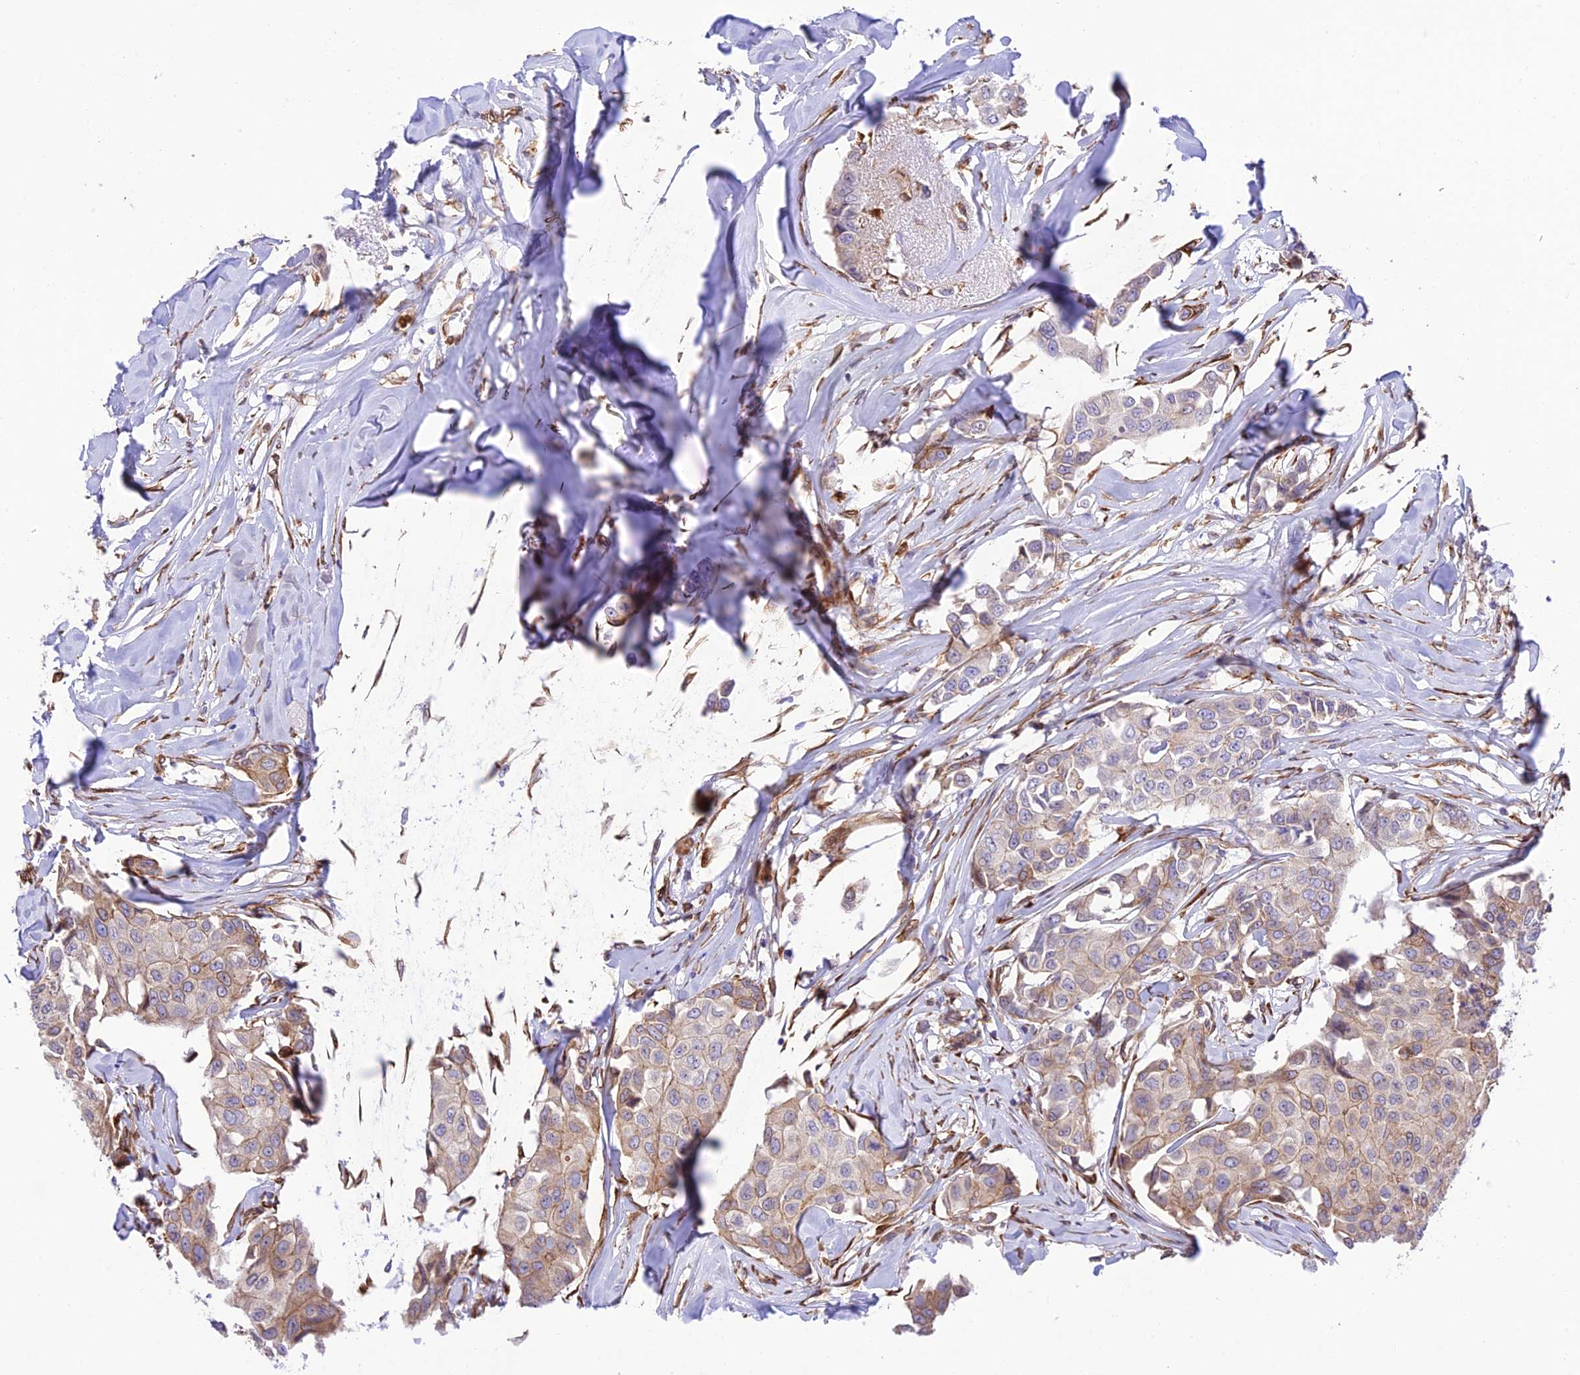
{"staining": {"intensity": "weak", "quantity": "<25%", "location": "cytoplasmic/membranous"}, "tissue": "breast cancer", "cell_type": "Tumor cells", "image_type": "cancer", "snomed": [{"axis": "morphology", "description": "Duct carcinoma"}, {"axis": "topography", "description": "Breast"}], "caption": "The histopathology image exhibits no significant expression in tumor cells of breast intraductal carcinoma.", "gene": "EXOC3L4", "patient": {"sex": "female", "age": 80}}